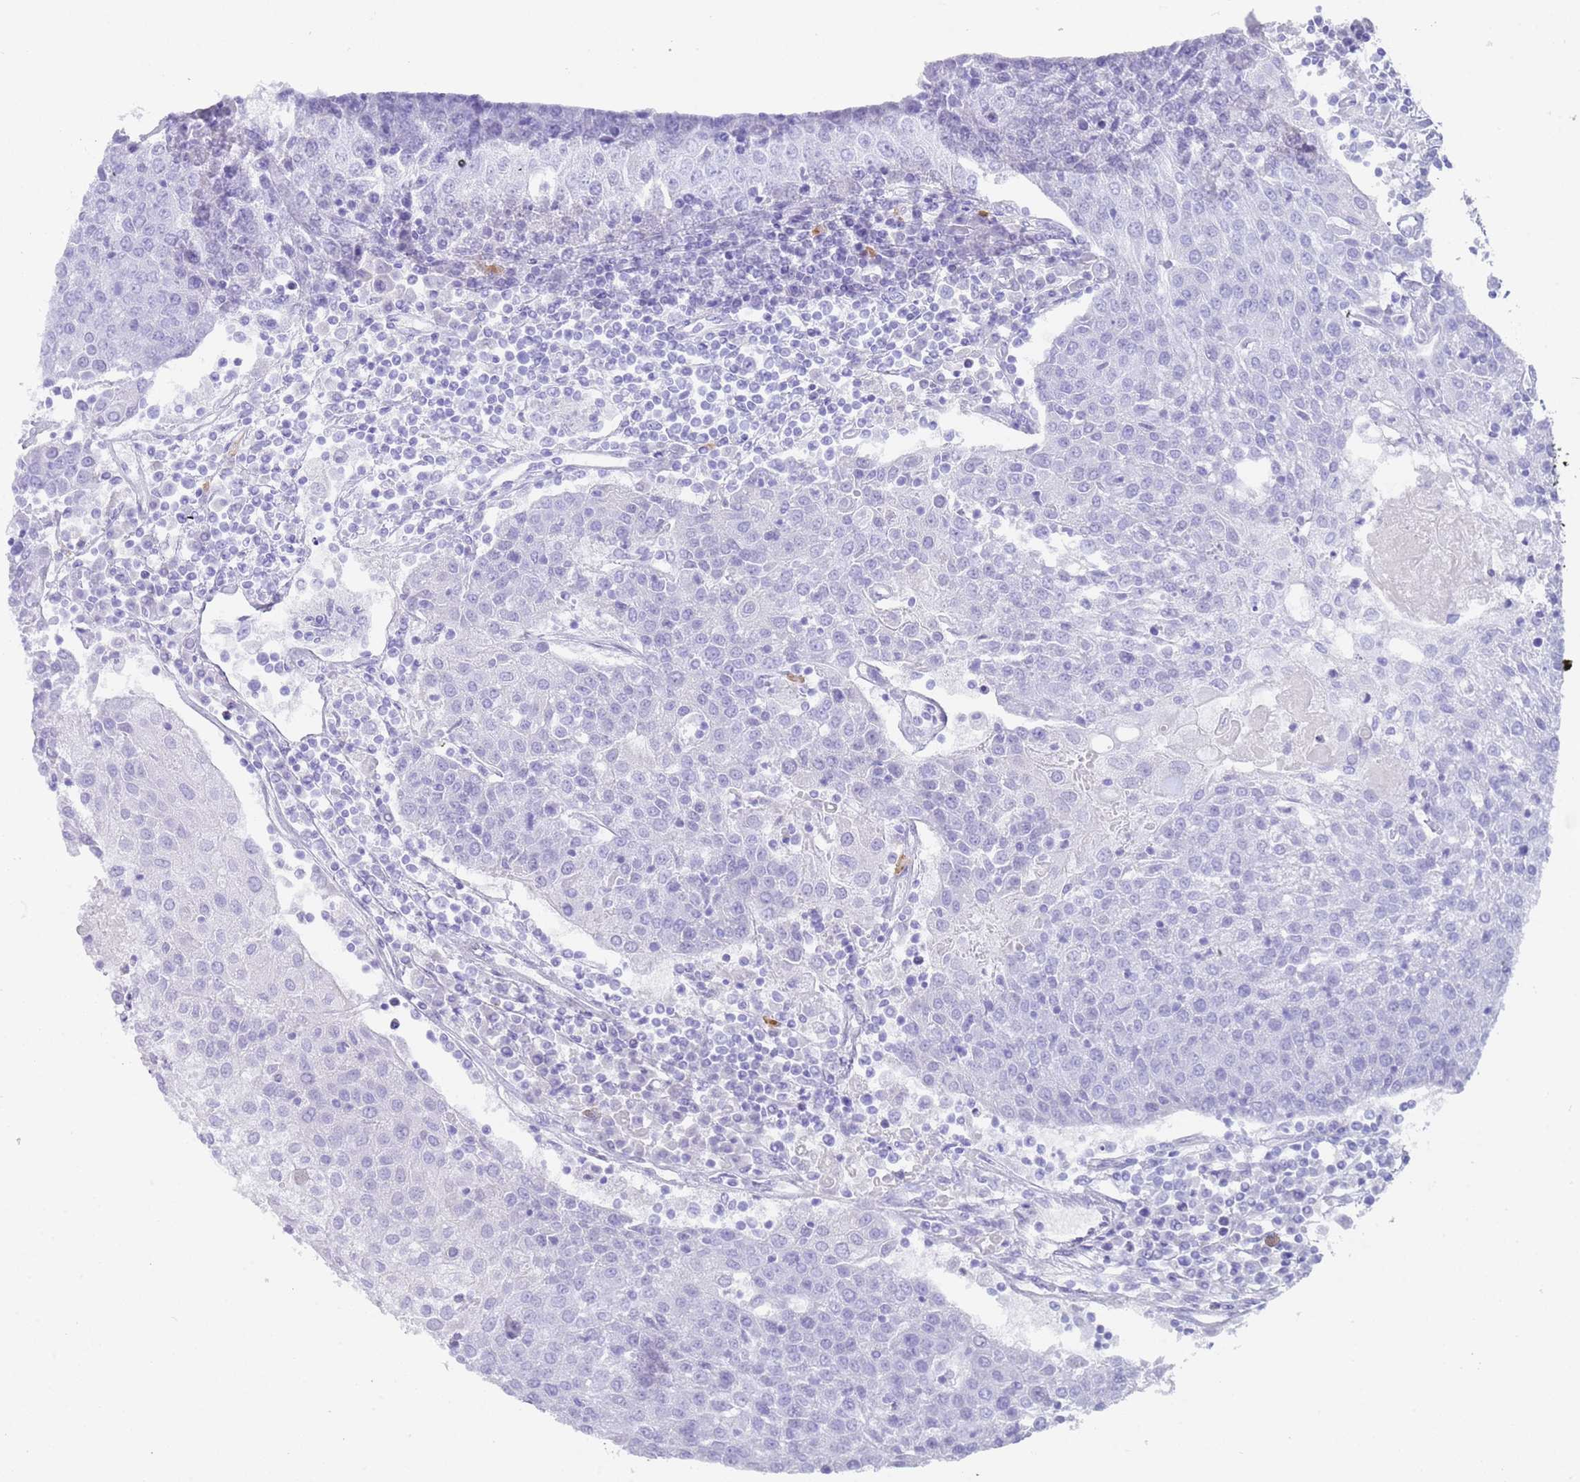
{"staining": {"intensity": "negative", "quantity": "none", "location": "none"}, "tissue": "urothelial cancer", "cell_type": "Tumor cells", "image_type": "cancer", "snomed": [{"axis": "morphology", "description": "Urothelial carcinoma, High grade"}, {"axis": "topography", "description": "Urinary bladder"}], "caption": "IHC photomicrograph of neoplastic tissue: human urothelial cancer stained with DAB (3,3'-diaminobenzidine) shows no significant protein staining in tumor cells.", "gene": "MYADML2", "patient": {"sex": "female", "age": 85}}